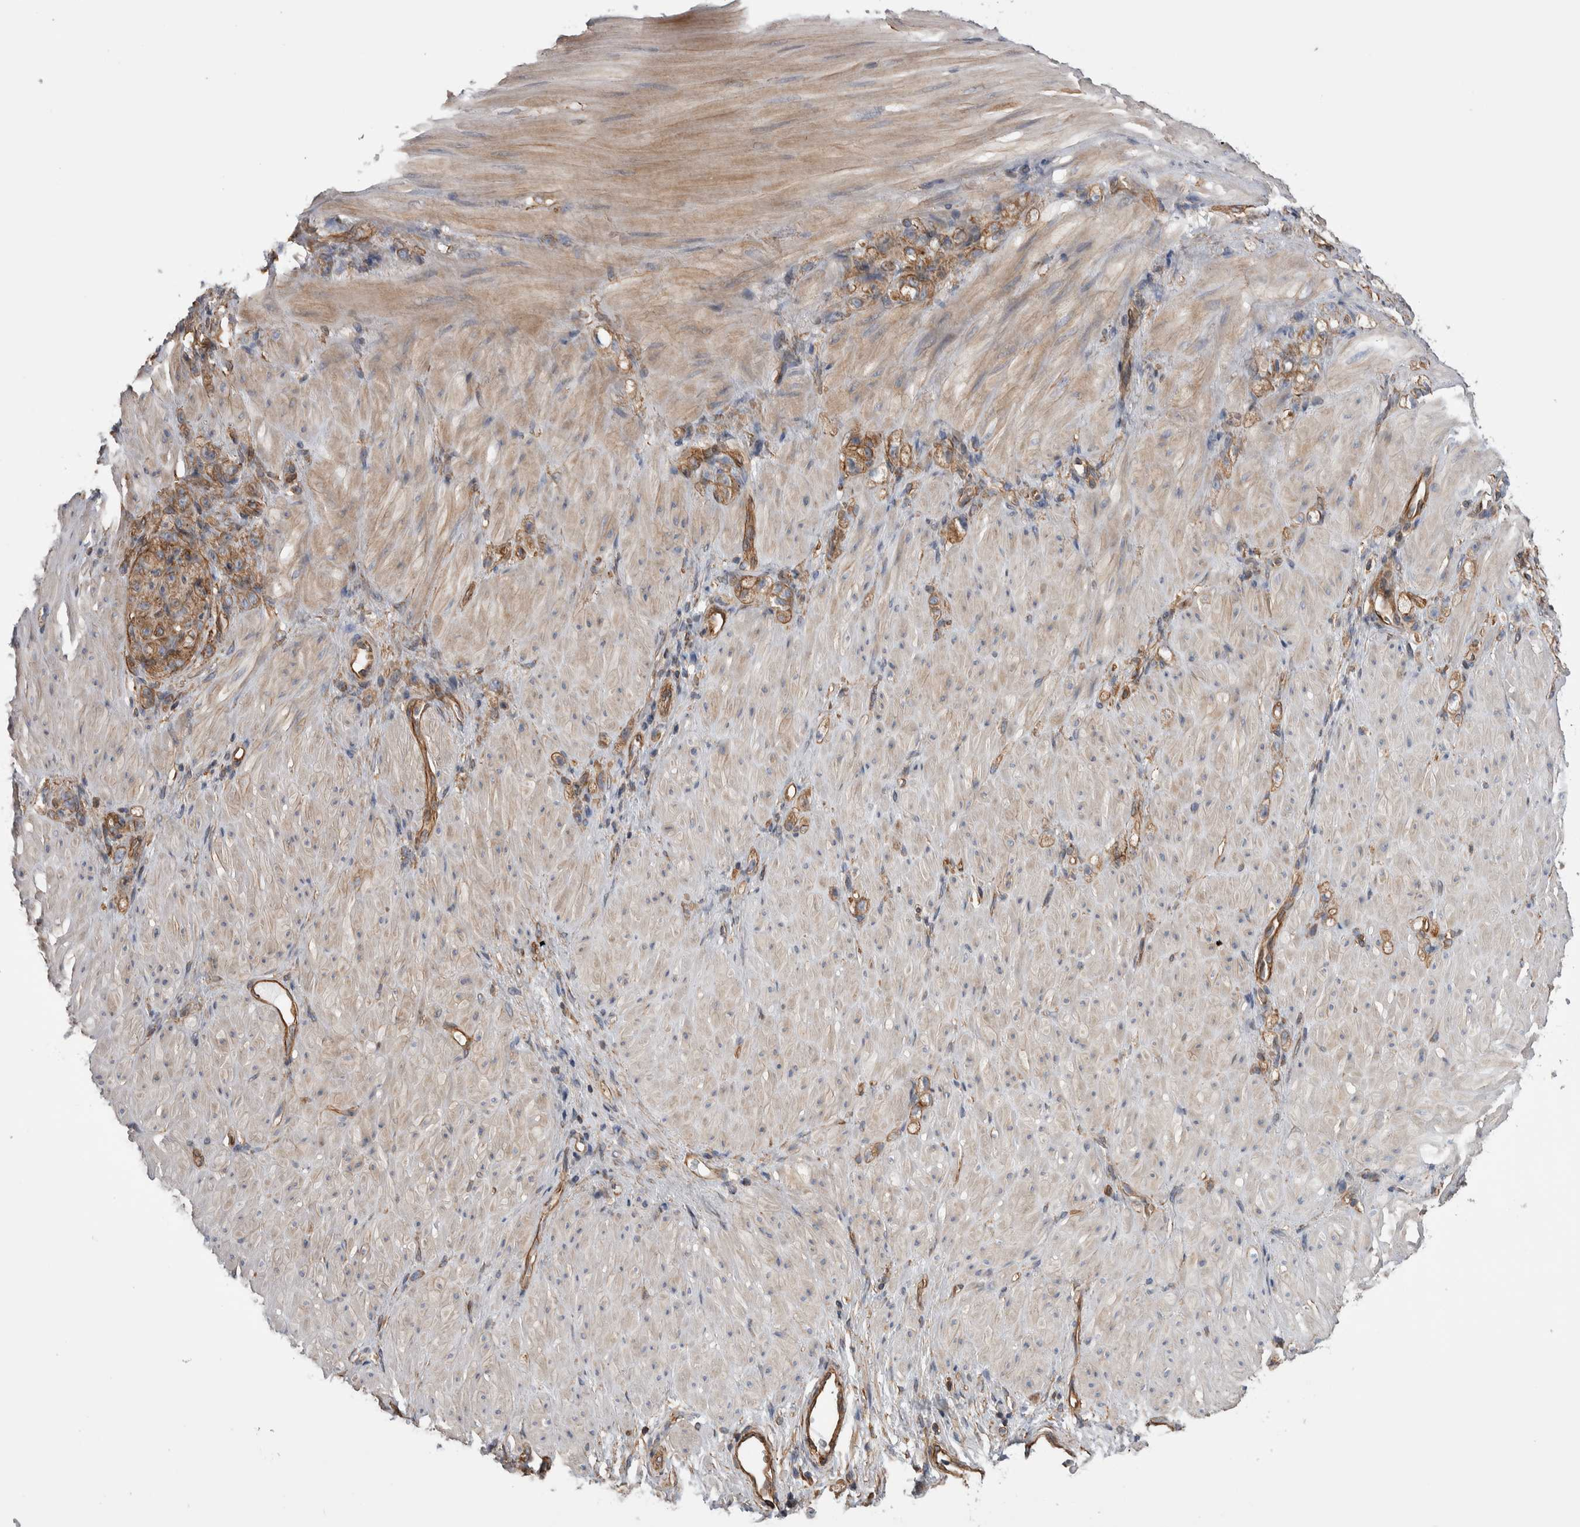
{"staining": {"intensity": "moderate", "quantity": ">75%", "location": "cytoplasmic/membranous"}, "tissue": "stomach cancer", "cell_type": "Tumor cells", "image_type": "cancer", "snomed": [{"axis": "morphology", "description": "Normal tissue, NOS"}, {"axis": "morphology", "description": "Adenocarcinoma, NOS"}, {"axis": "topography", "description": "Stomach"}], "caption": "IHC of human stomach cancer (adenocarcinoma) displays medium levels of moderate cytoplasmic/membranous positivity in about >75% of tumor cells.", "gene": "KIF12", "patient": {"sex": "male", "age": 82}}